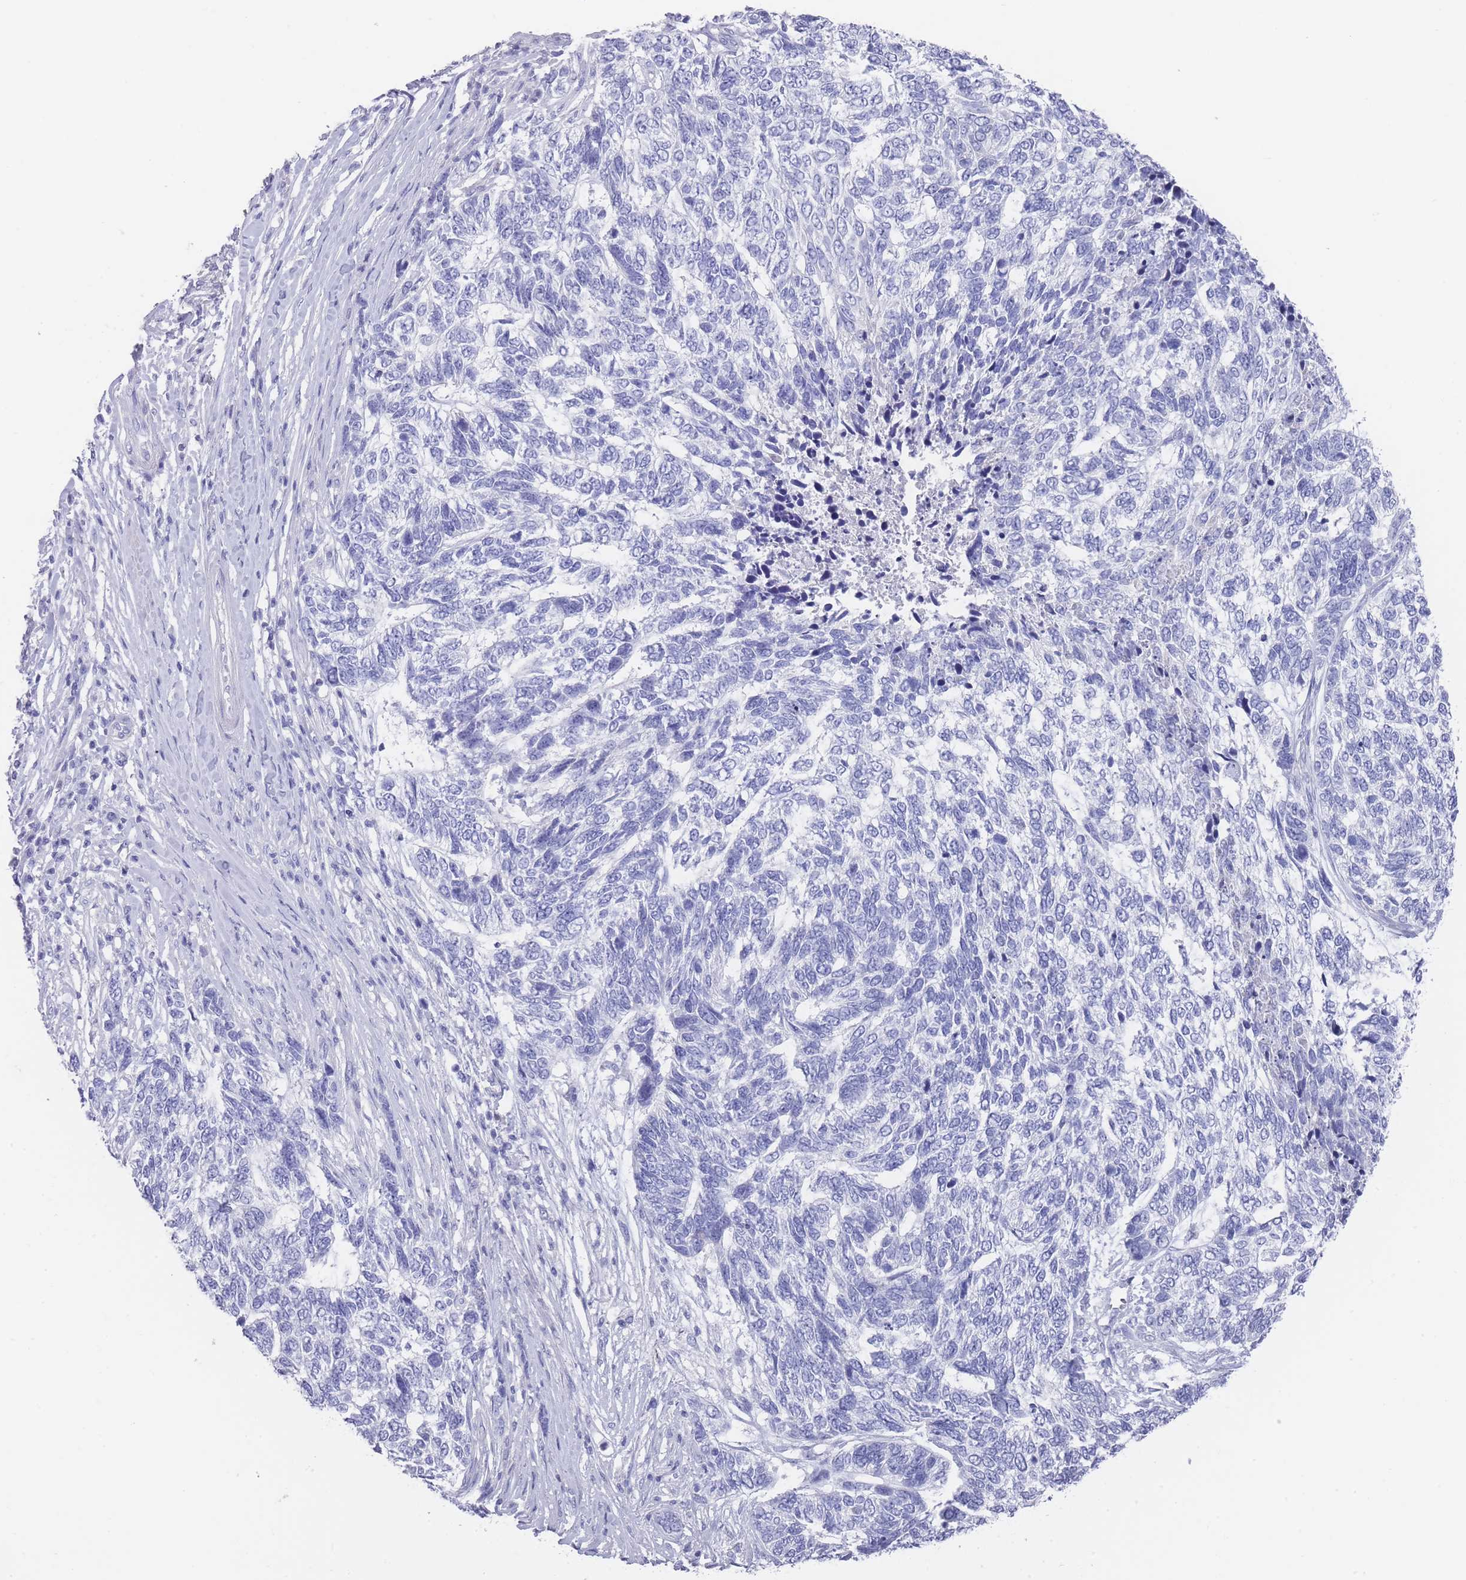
{"staining": {"intensity": "negative", "quantity": "none", "location": "none"}, "tissue": "skin cancer", "cell_type": "Tumor cells", "image_type": "cancer", "snomed": [{"axis": "morphology", "description": "Basal cell carcinoma"}, {"axis": "topography", "description": "Skin"}], "caption": "DAB (3,3'-diaminobenzidine) immunohistochemical staining of skin basal cell carcinoma exhibits no significant positivity in tumor cells. (Stains: DAB (3,3'-diaminobenzidine) immunohistochemistry with hematoxylin counter stain, Microscopy: brightfield microscopy at high magnification).", "gene": "RAB2B", "patient": {"sex": "female", "age": 65}}